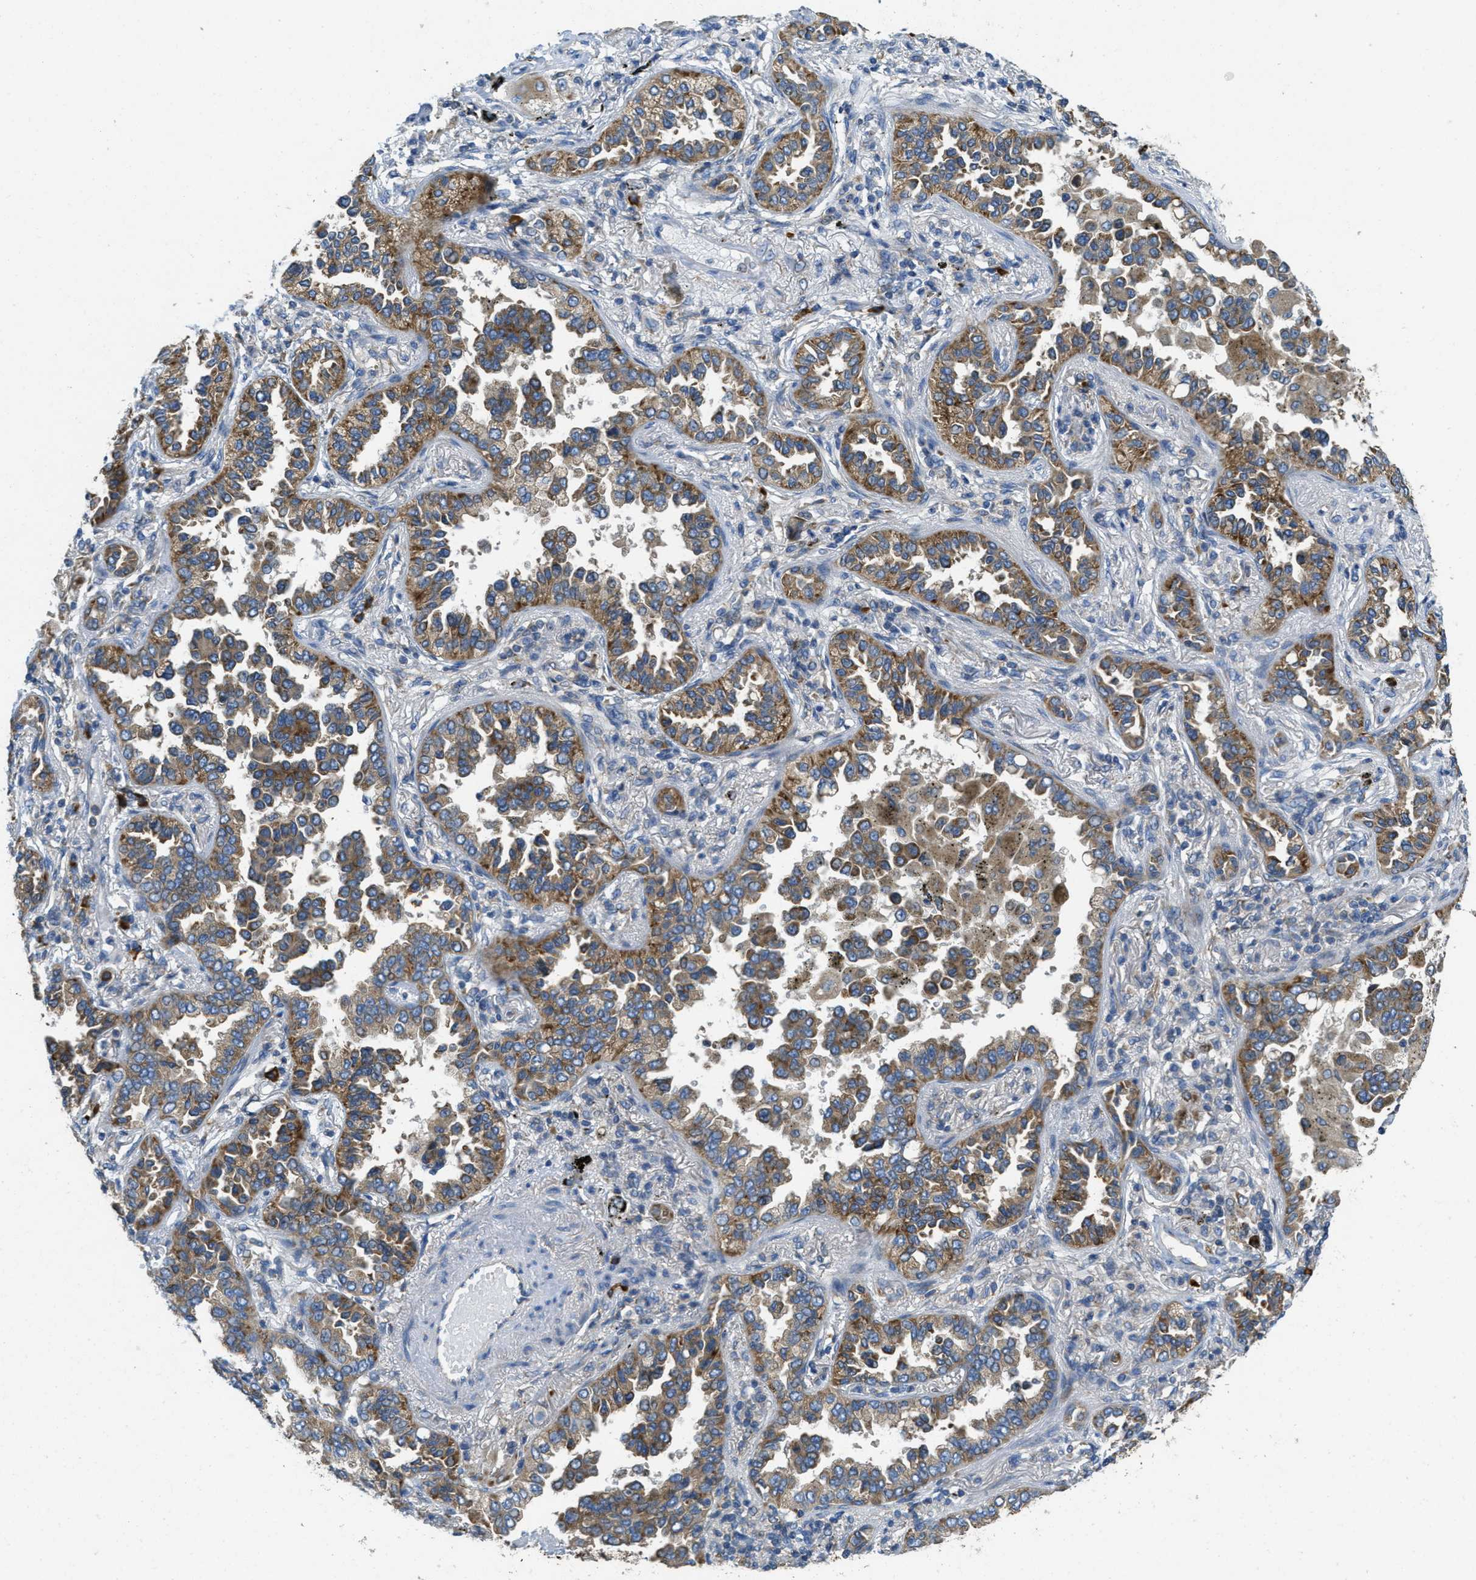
{"staining": {"intensity": "moderate", "quantity": ">75%", "location": "cytoplasmic/membranous"}, "tissue": "lung cancer", "cell_type": "Tumor cells", "image_type": "cancer", "snomed": [{"axis": "morphology", "description": "Normal tissue, NOS"}, {"axis": "morphology", "description": "Adenocarcinoma, NOS"}, {"axis": "topography", "description": "Lung"}], "caption": "Tumor cells display medium levels of moderate cytoplasmic/membranous positivity in about >75% of cells in human lung adenocarcinoma.", "gene": "SSR1", "patient": {"sex": "male", "age": 59}}